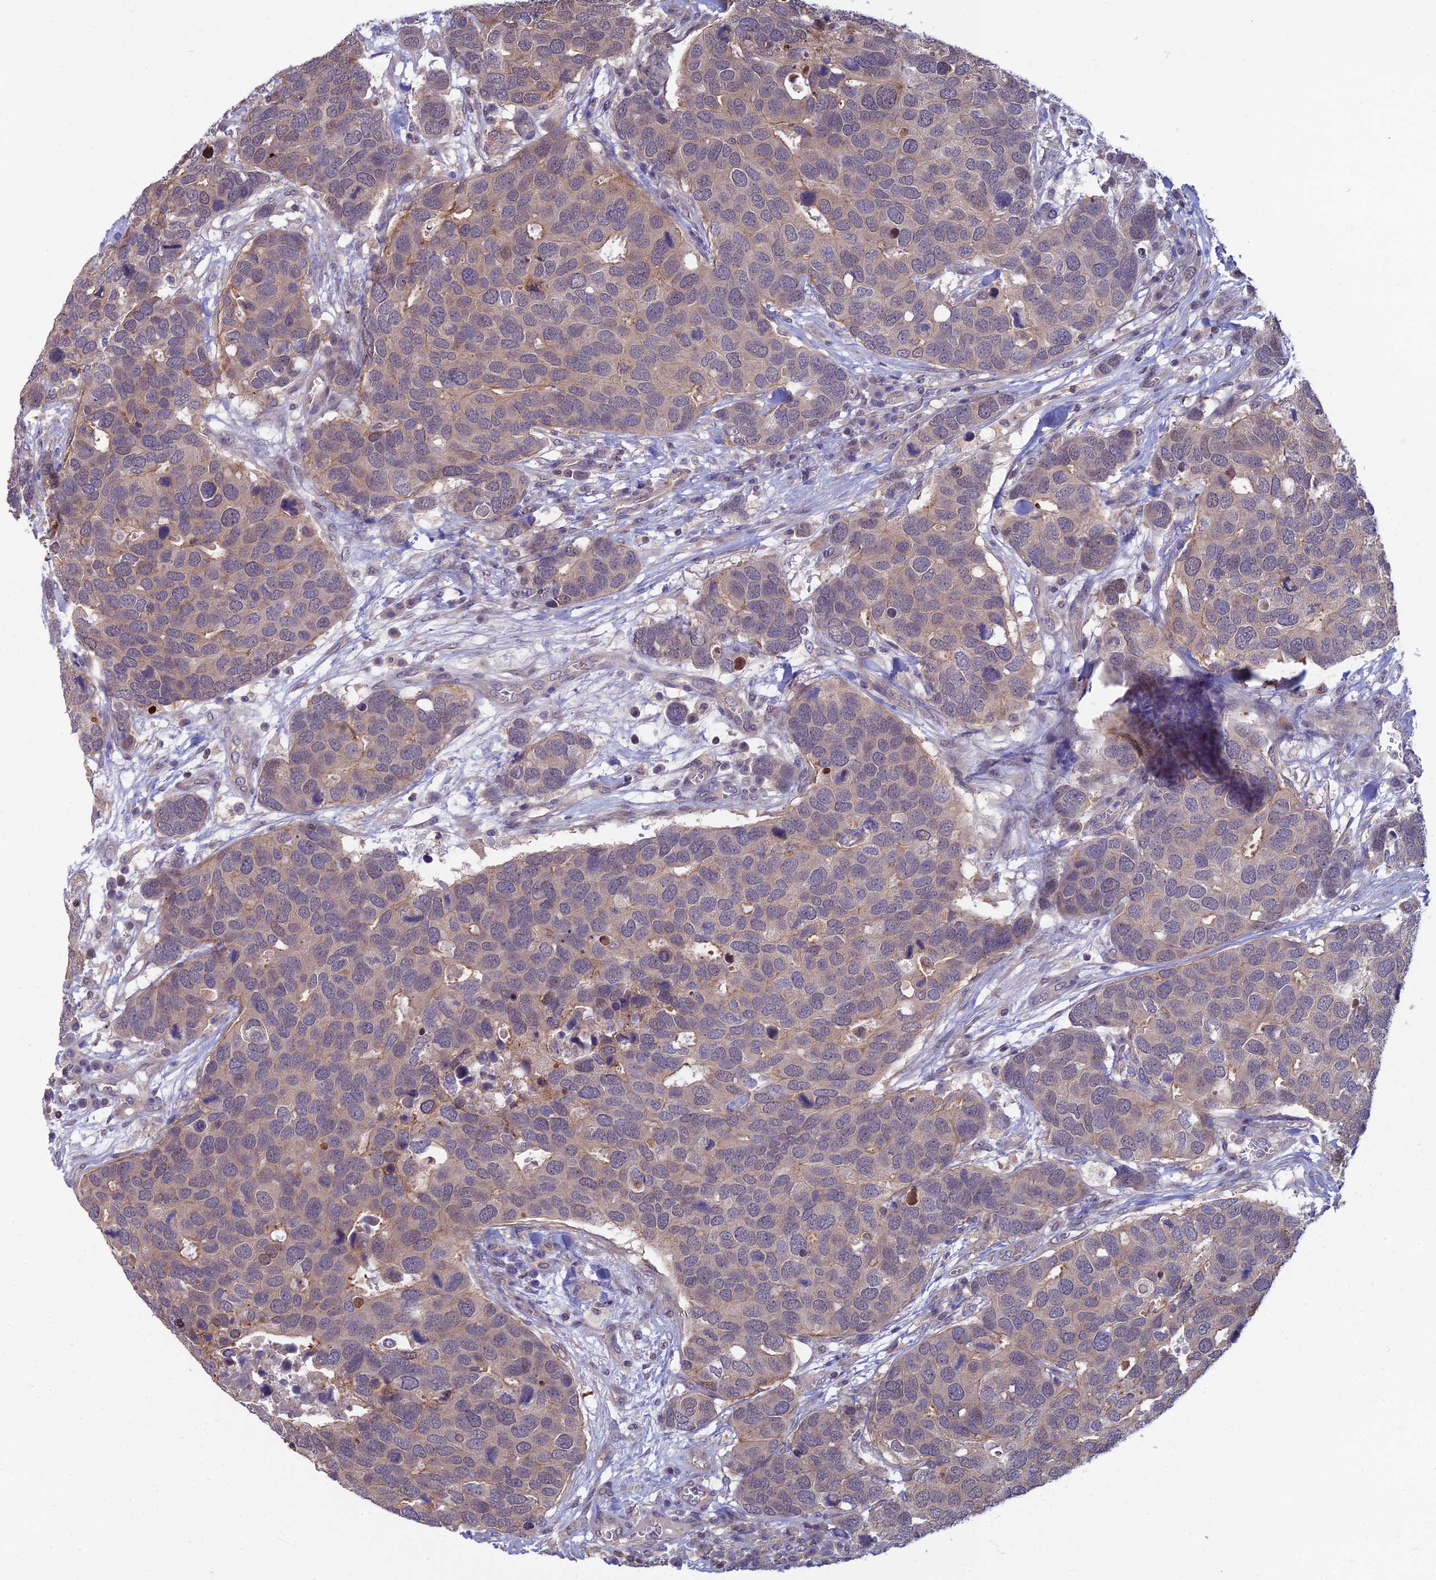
{"staining": {"intensity": "weak", "quantity": "25%-75%", "location": "cytoplasmic/membranous"}, "tissue": "breast cancer", "cell_type": "Tumor cells", "image_type": "cancer", "snomed": [{"axis": "morphology", "description": "Duct carcinoma"}, {"axis": "topography", "description": "Breast"}], "caption": "Weak cytoplasmic/membranous expression for a protein is identified in approximately 25%-75% of tumor cells of breast cancer (invasive ductal carcinoma) using immunohistochemistry (IHC).", "gene": "OPA3", "patient": {"sex": "female", "age": 83}}